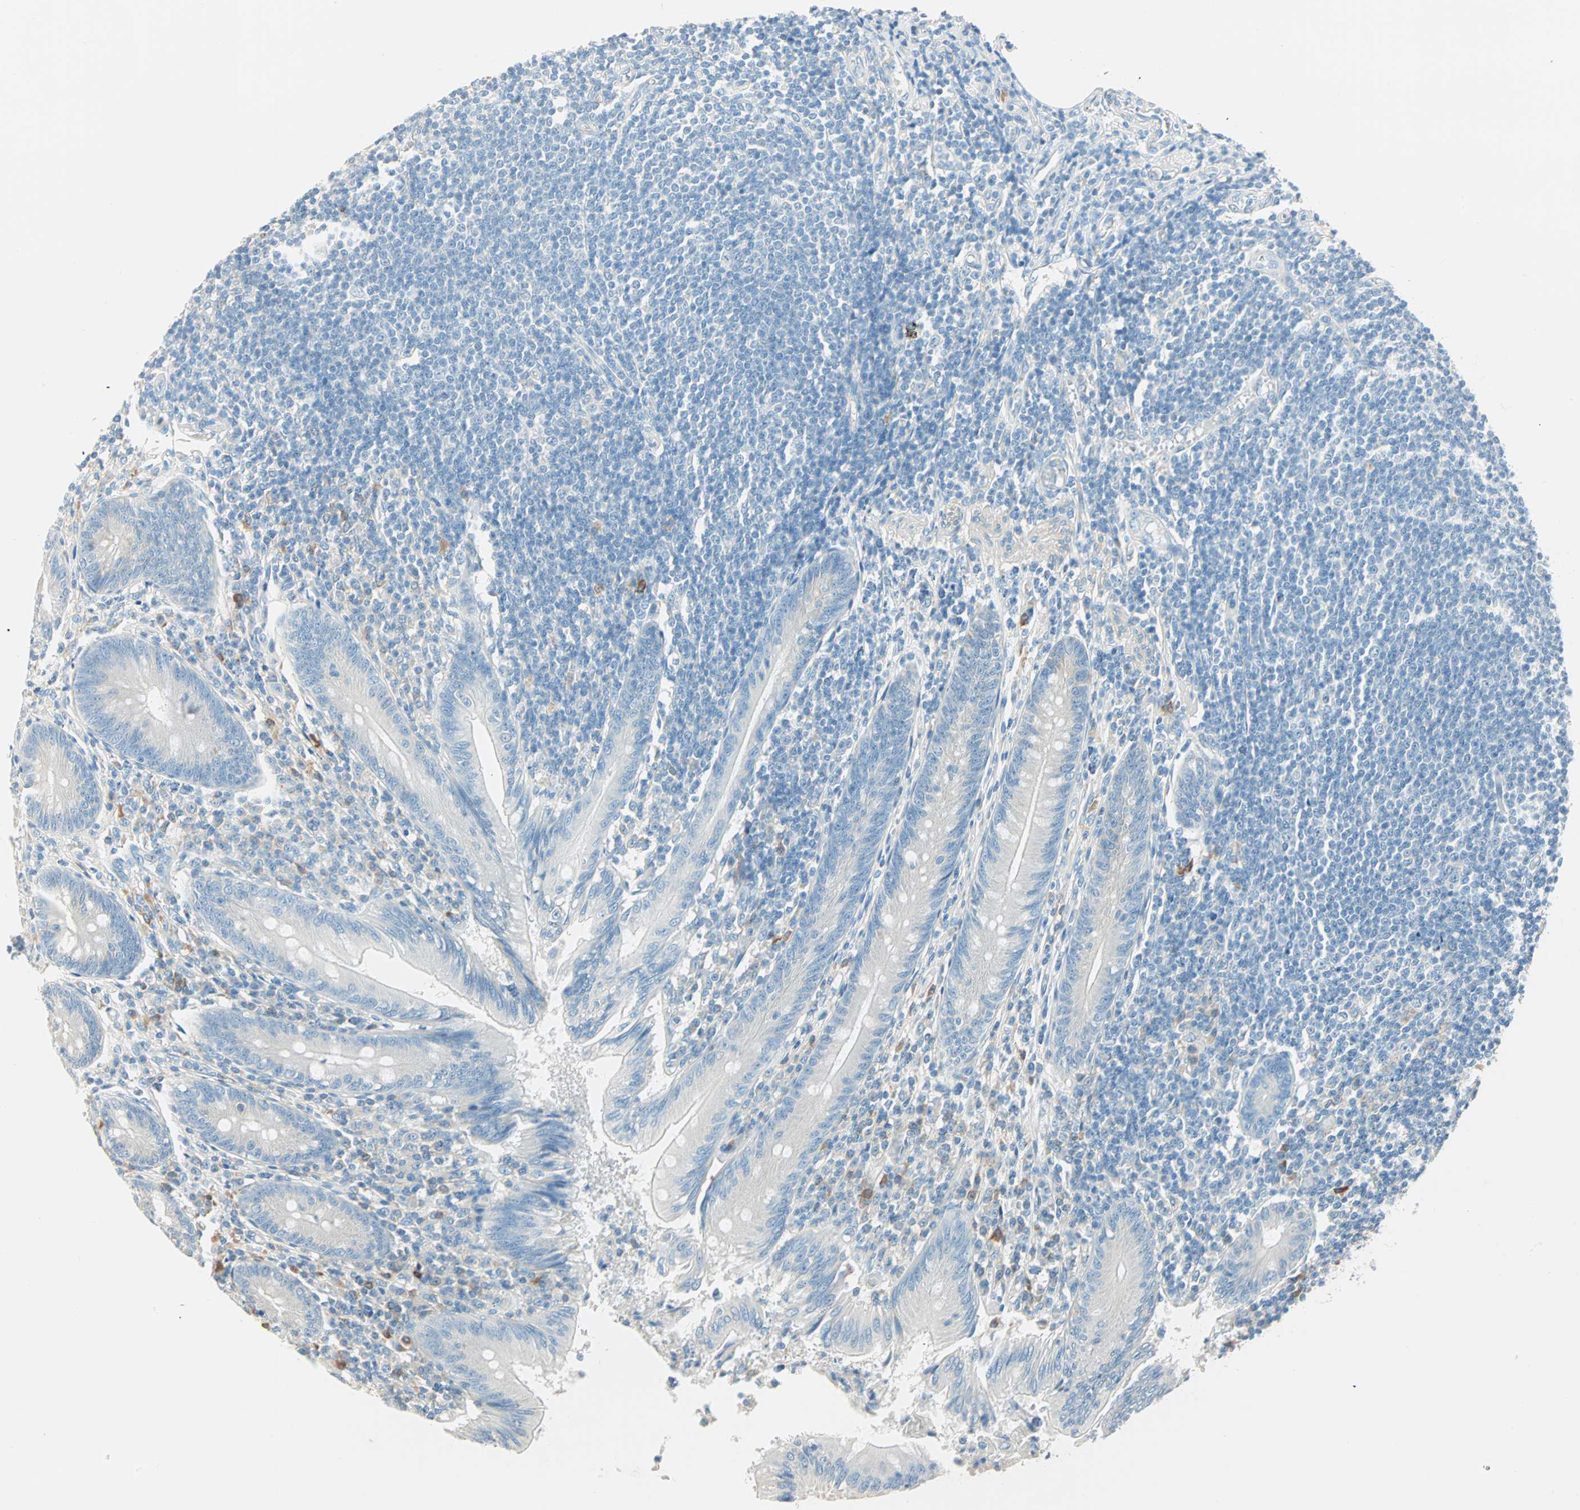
{"staining": {"intensity": "negative", "quantity": "none", "location": "none"}, "tissue": "appendix", "cell_type": "Glandular cells", "image_type": "normal", "snomed": [{"axis": "morphology", "description": "Normal tissue, NOS"}, {"axis": "morphology", "description": "Inflammation, NOS"}, {"axis": "topography", "description": "Appendix"}], "caption": "A photomicrograph of appendix stained for a protein exhibits no brown staining in glandular cells. (Brightfield microscopy of DAB (3,3'-diaminobenzidine) immunohistochemistry at high magnification).", "gene": "ATF6", "patient": {"sex": "male", "age": 46}}